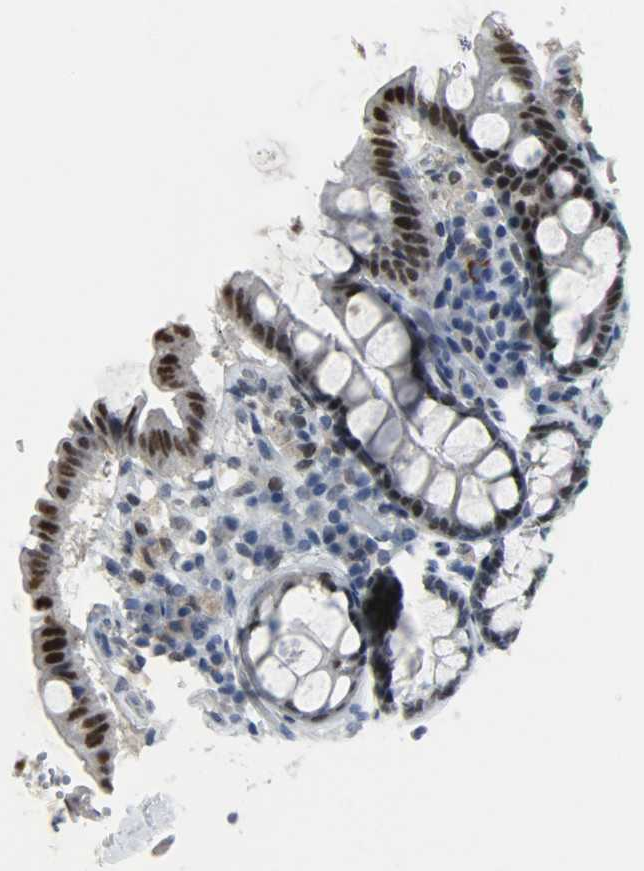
{"staining": {"intensity": "moderate", "quantity": ">75%", "location": "nuclear"}, "tissue": "colon", "cell_type": "Endothelial cells", "image_type": "normal", "snomed": [{"axis": "morphology", "description": "Normal tissue, NOS"}, {"axis": "topography", "description": "Colon"}], "caption": "Immunohistochemical staining of normal human colon demonstrates >75% levels of moderate nuclear protein positivity in approximately >75% of endothelial cells.", "gene": "PPARG", "patient": {"sex": "female", "age": 61}}